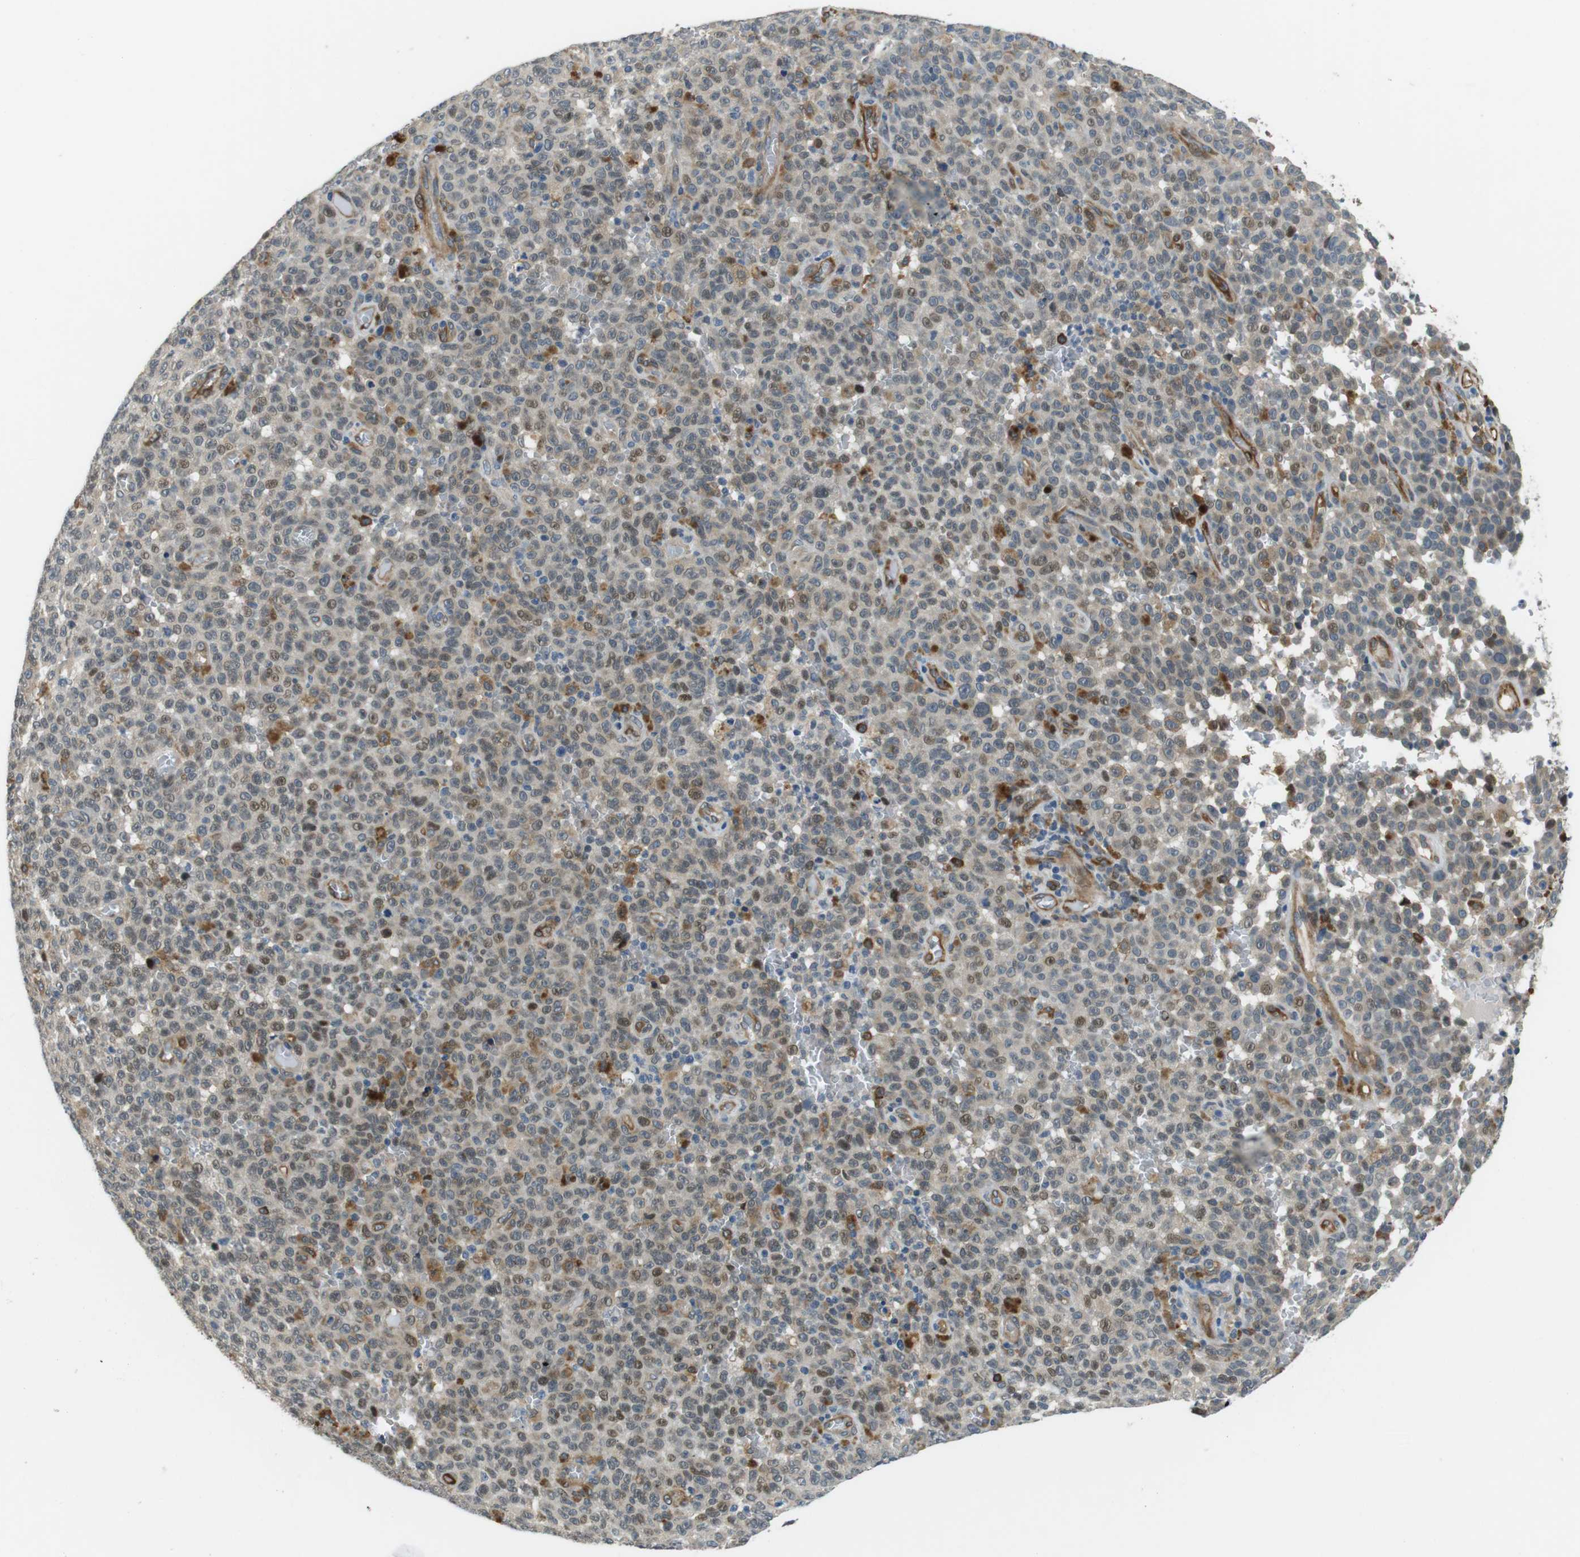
{"staining": {"intensity": "weak", "quantity": "25%-75%", "location": "cytoplasmic/membranous"}, "tissue": "melanoma", "cell_type": "Tumor cells", "image_type": "cancer", "snomed": [{"axis": "morphology", "description": "Malignant melanoma, NOS"}, {"axis": "topography", "description": "Skin"}], "caption": "Immunohistochemical staining of human malignant melanoma shows weak cytoplasmic/membranous protein staining in approximately 25%-75% of tumor cells.", "gene": "PALD1", "patient": {"sex": "female", "age": 82}}